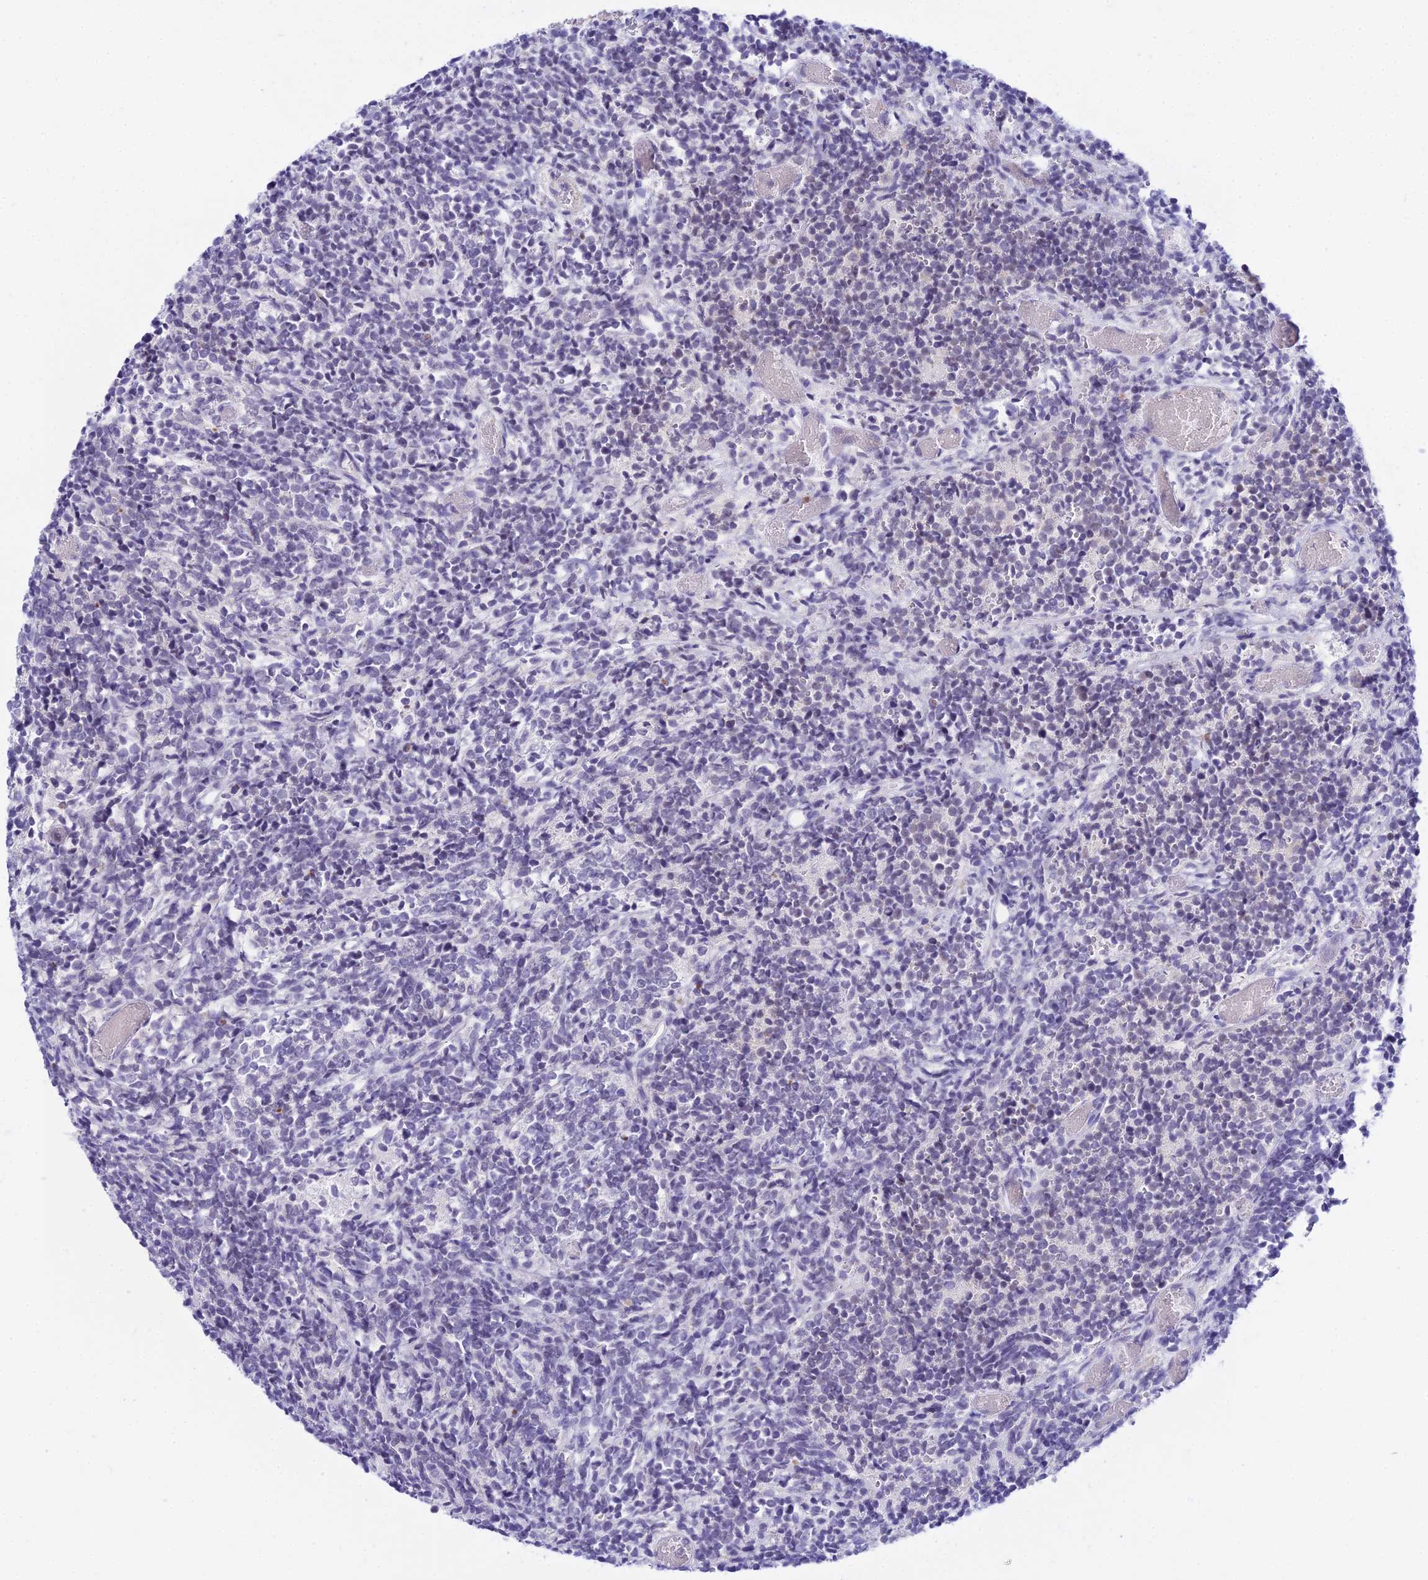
{"staining": {"intensity": "negative", "quantity": "none", "location": "none"}, "tissue": "glioma", "cell_type": "Tumor cells", "image_type": "cancer", "snomed": [{"axis": "morphology", "description": "Glioma, malignant, Low grade"}, {"axis": "topography", "description": "Brain"}], "caption": "Immunohistochemistry of glioma exhibits no expression in tumor cells.", "gene": "C6orf163", "patient": {"sex": "female", "age": 1}}